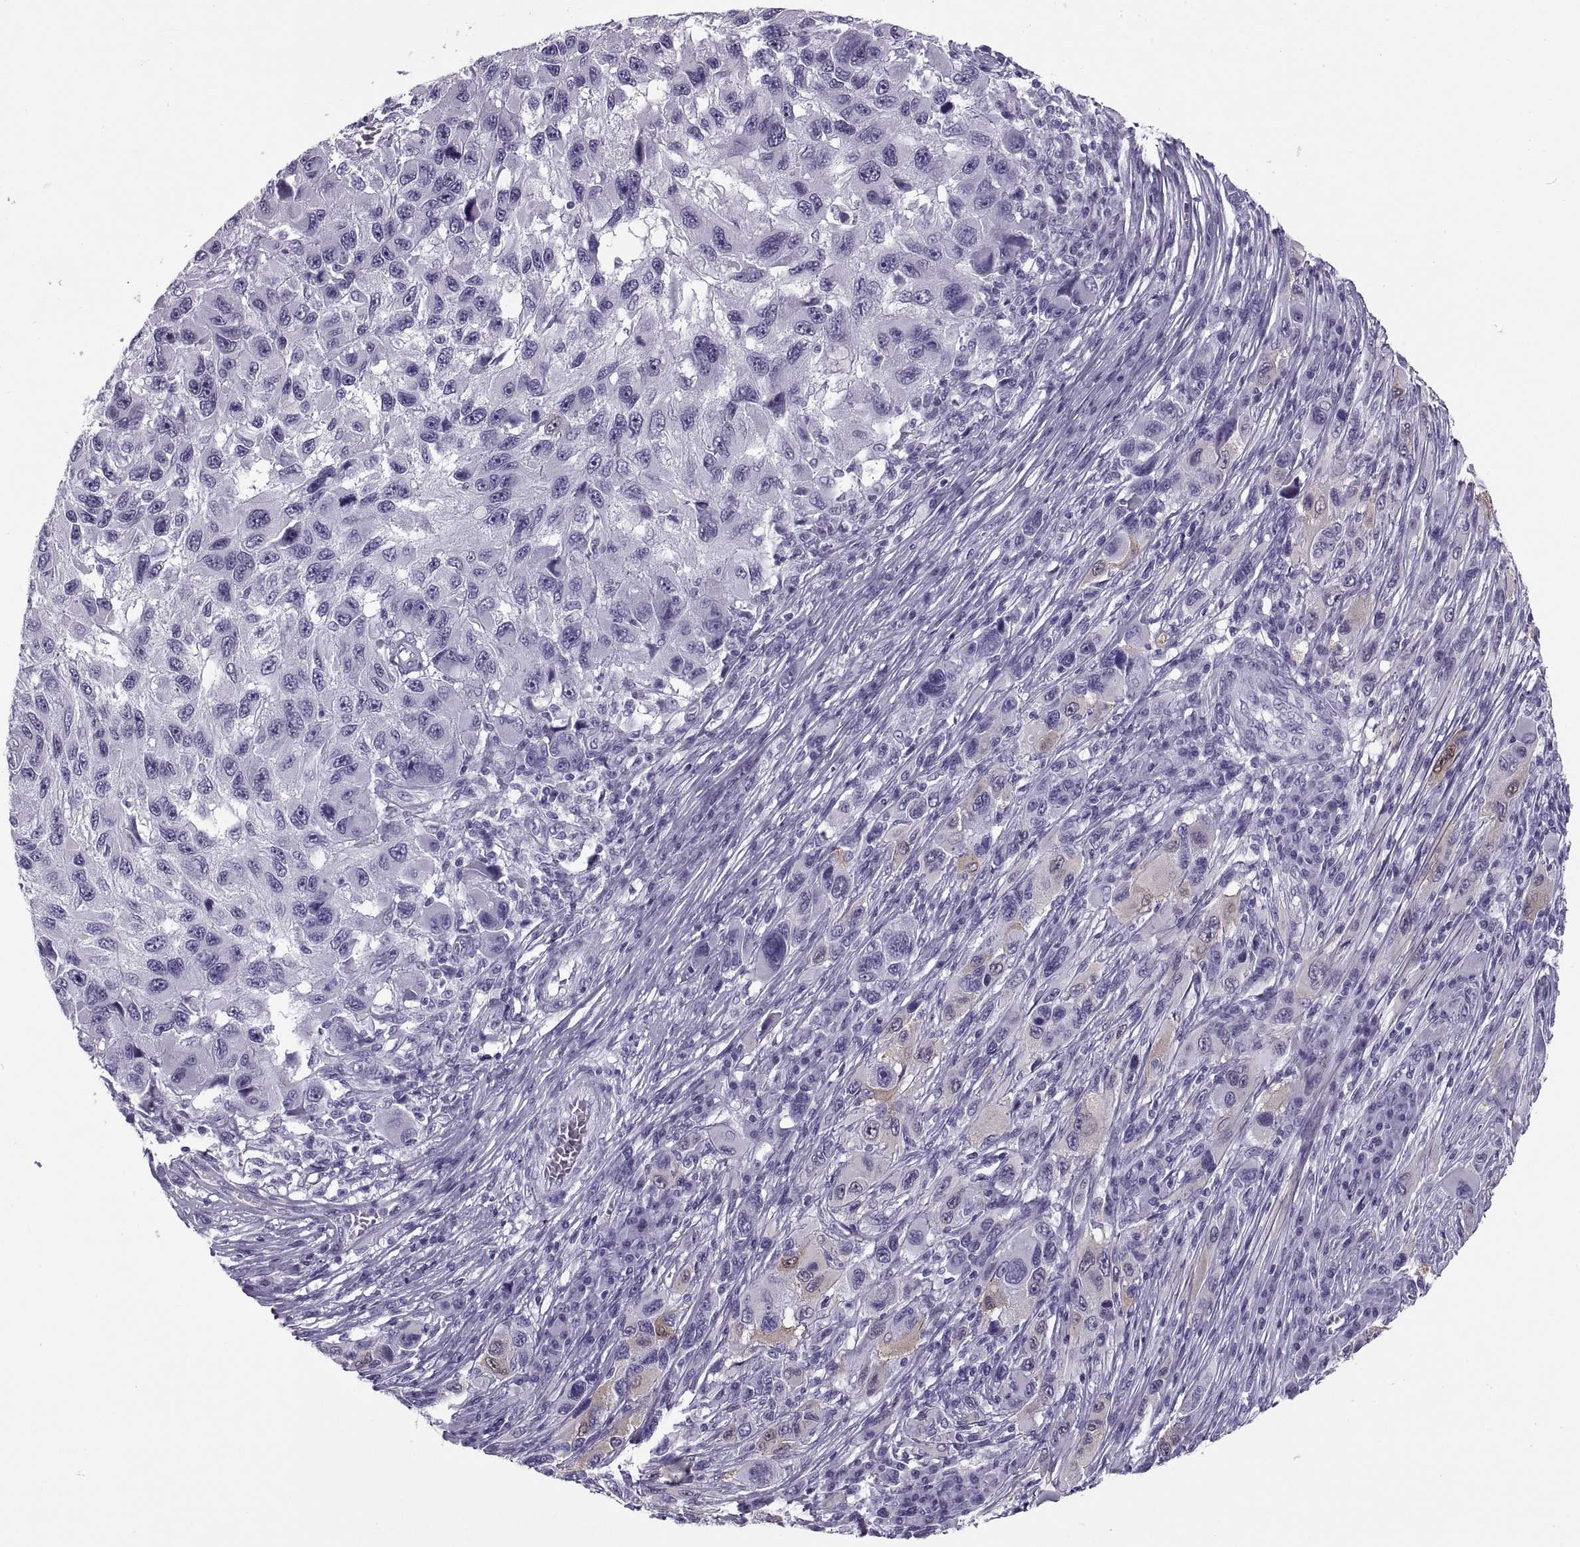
{"staining": {"intensity": "negative", "quantity": "none", "location": "none"}, "tissue": "melanoma", "cell_type": "Tumor cells", "image_type": "cancer", "snomed": [{"axis": "morphology", "description": "Malignant melanoma, NOS"}, {"axis": "topography", "description": "Skin"}], "caption": "High magnification brightfield microscopy of malignant melanoma stained with DAB (brown) and counterstained with hematoxylin (blue): tumor cells show no significant positivity.", "gene": "RLBP1", "patient": {"sex": "male", "age": 53}}